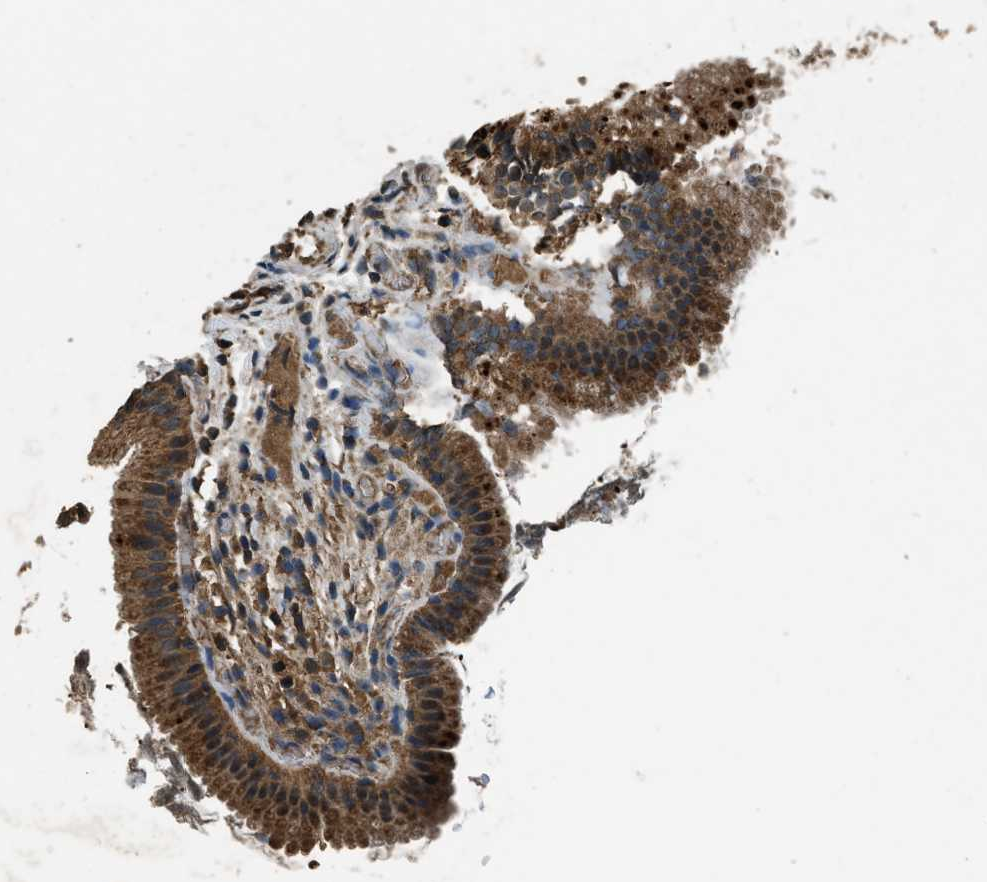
{"staining": {"intensity": "moderate", "quantity": ">75%", "location": "cytoplasmic/membranous"}, "tissue": "gallbladder", "cell_type": "Glandular cells", "image_type": "normal", "snomed": [{"axis": "morphology", "description": "Normal tissue, NOS"}, {"axis": "topography", "description": "Gallbladder"}], "caption": "Protein analysis of unremarkable gallbladder shows moderate cytoplasmic/membranous positivity in about >75% of glandular cells.", "gene": "SALL3", "patient": {"sex": "female", "age": 26}}